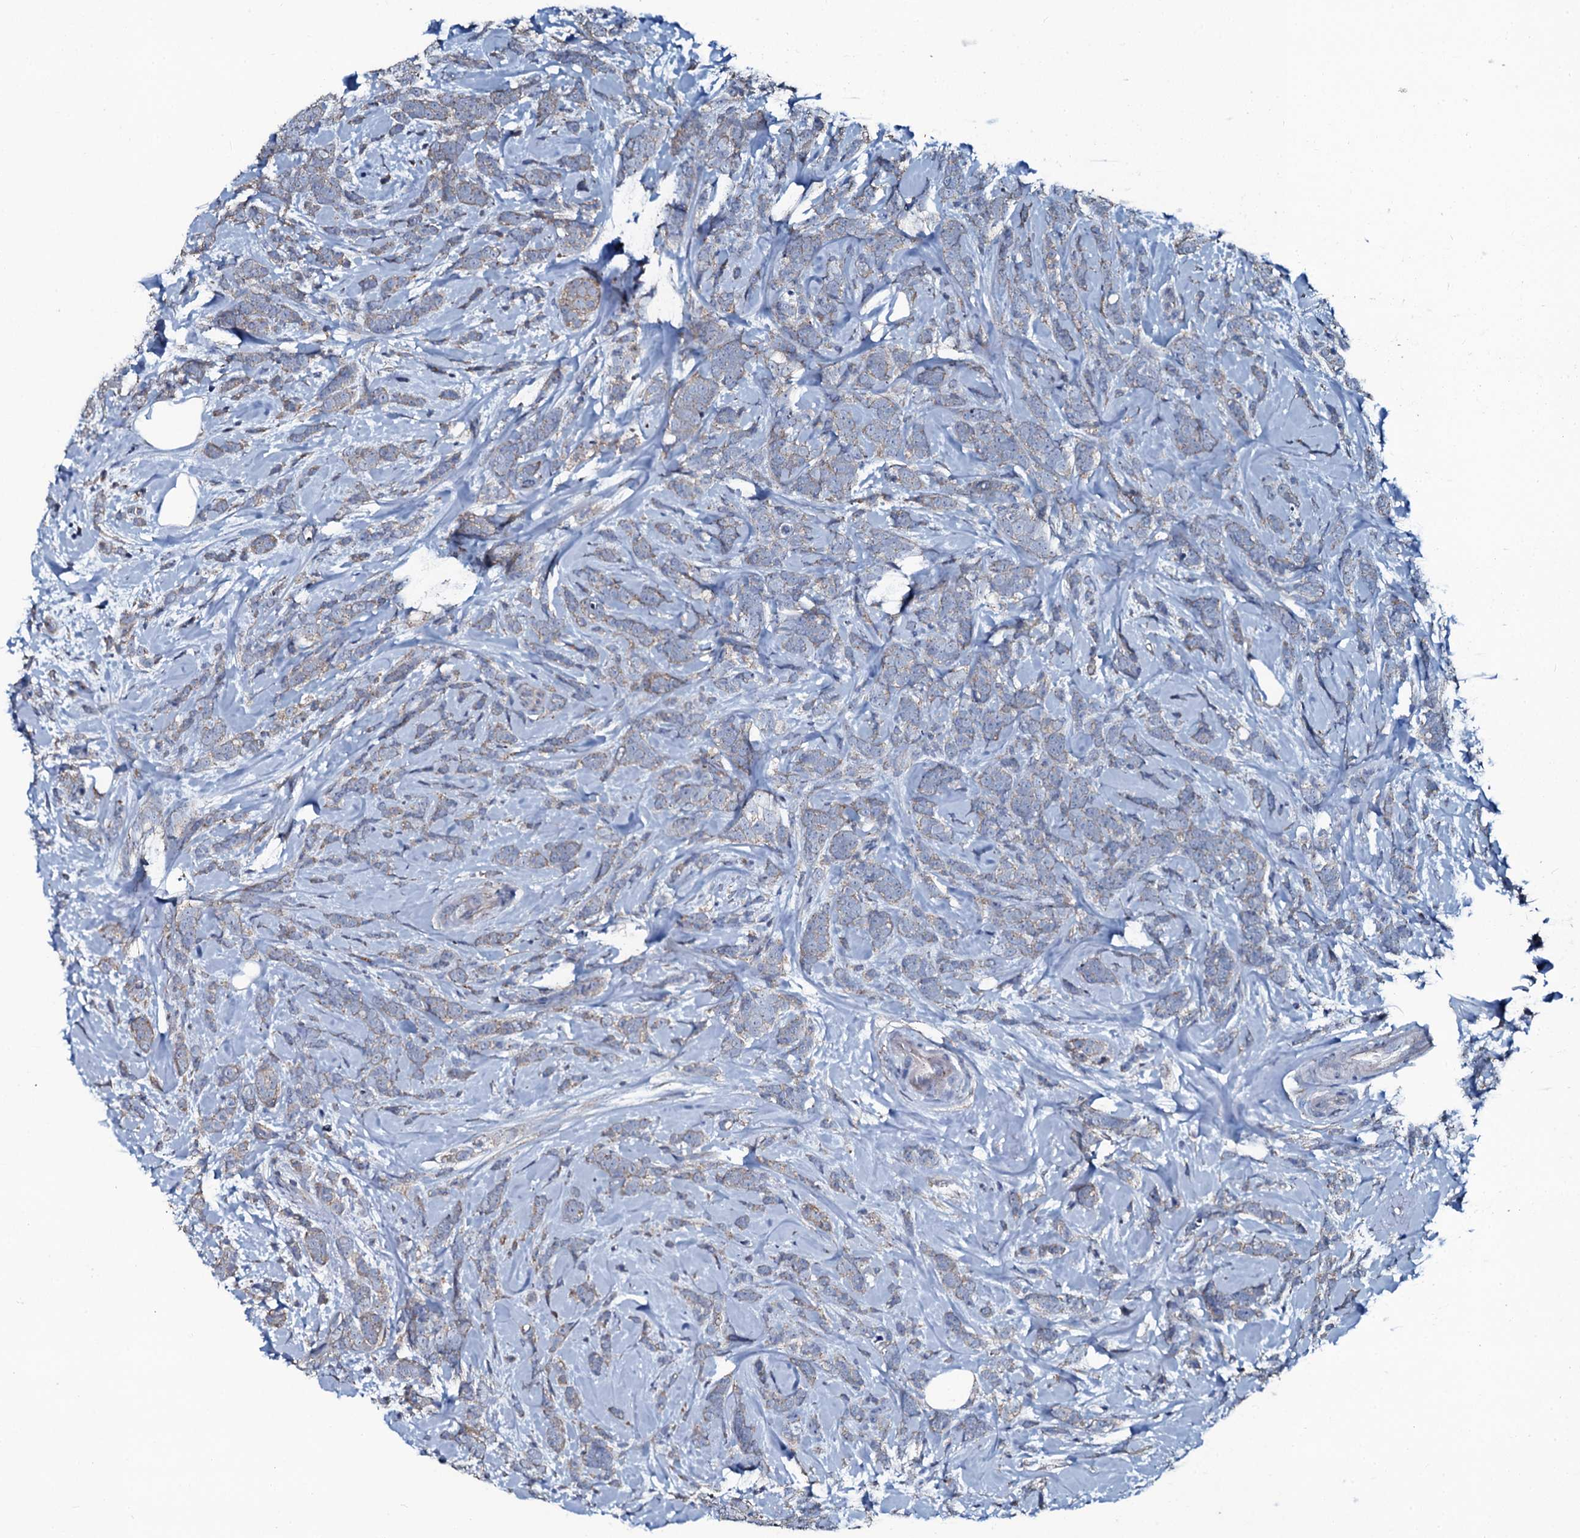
{"staining": {"intensity": "weak", "quantity": ">75%", "location": "cytoplasmic/membranous"}, "tissue": "breast cancer", "cell_type": "Tumor cells", "image_type": "cancer", "snomed": [{"axis": "morphology", "description": "Lobular carcinoma"}, {"axis": "topography", "description": "Breast"}], "caption": "Weak cytoplasmic/membranous protein positivity is present in about >75% of tumor cells in breast cancer.", "gene": "USPL1", "patient": {"sex": "female", "age": 58}}